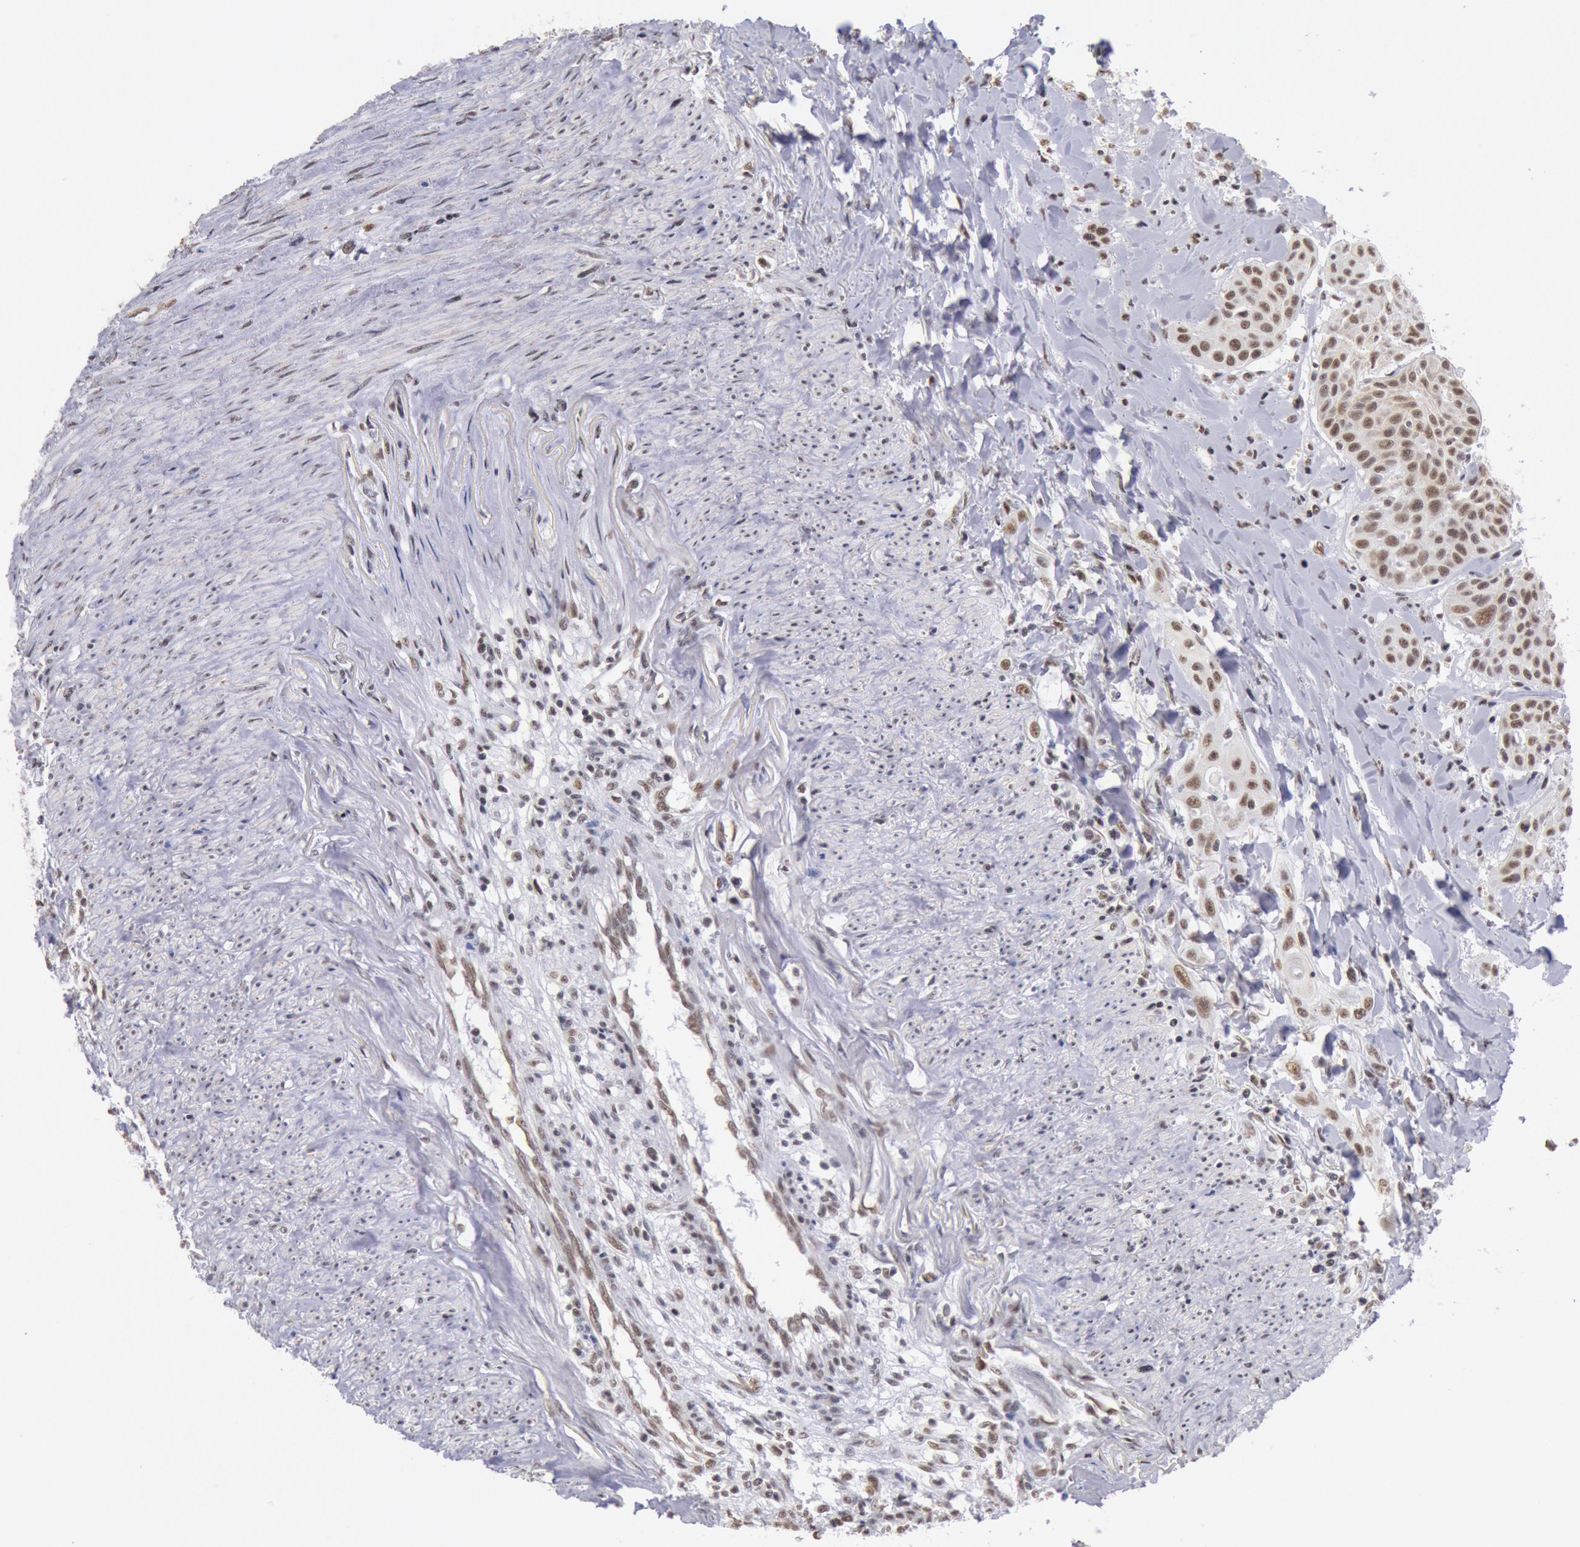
{"staining": {"intensity": "moderate", "quantity": ">75%", "location": "cytoplasmic/membranous,nuclear"}, "tissue": "head and neck cancer", "cell_type": "Tumor cells", "image_type": "cancer", "snomed": [{"axis": "morphology", "description": "Squamous cell carcinoma, NOS"}, {"axis": "morphology", "description": "Squamous cell carcinoma, metastatic, NOS"}, {"axis": "topography", "description": "Lymph node"}, {"axis": "topography", "description": "Salivary gland"}, {"axis": "topography", "description": "Head-Neck"}], "caption": "This photomicrograph displays head and neck cancer stained with immunohistochemistry (IHC) to label a protein in brown. The cytoplasmic/membranous and nuclear of tumor cells show moderate positivity for the protein. Nuclei are counter-stained blue.", "gene": "SNRPD3", "patient": {"sex": "female", "age": 74}}